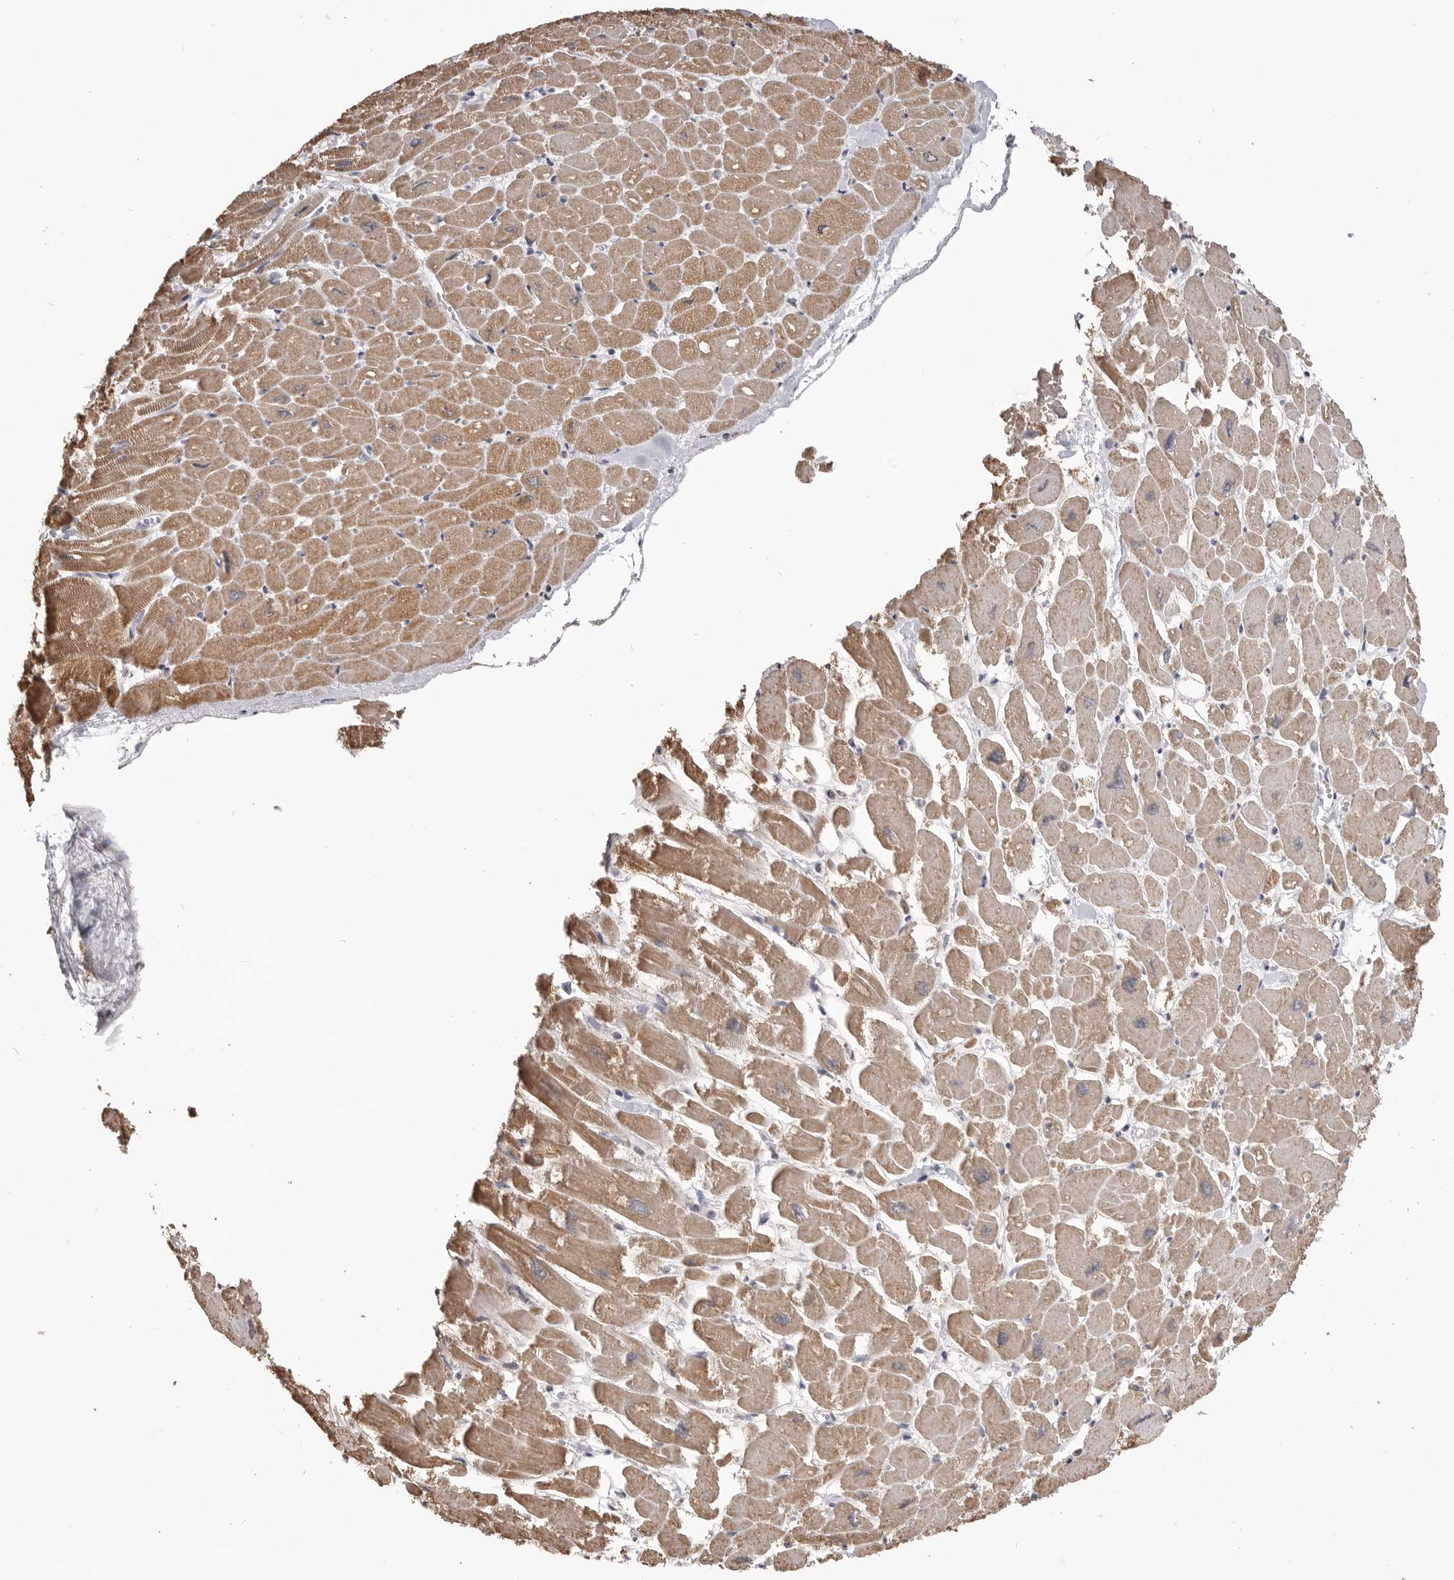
{"staining": {"intensity": "moderate", "quantity": ">75%", "location": "cytoplasmic/membranous"}, "tissue": "heart muscle", "cell_type": "Cardiomyocytes", "image_type": "normal", "snomed": [{"axis": "morphology", "description": "Normal tissue, NOS"}, {"axis": "topography", "description": "Heart"}], "caption": "A histopathology image showing moderate cytoplasmic/membranous staining in about >75% of cardiomyocytes in normal heart muscle, as visualized by brown immunohistochemical staining.", "gene": "SMARCC1", "patient": {"sex": "male", "age": 54}}